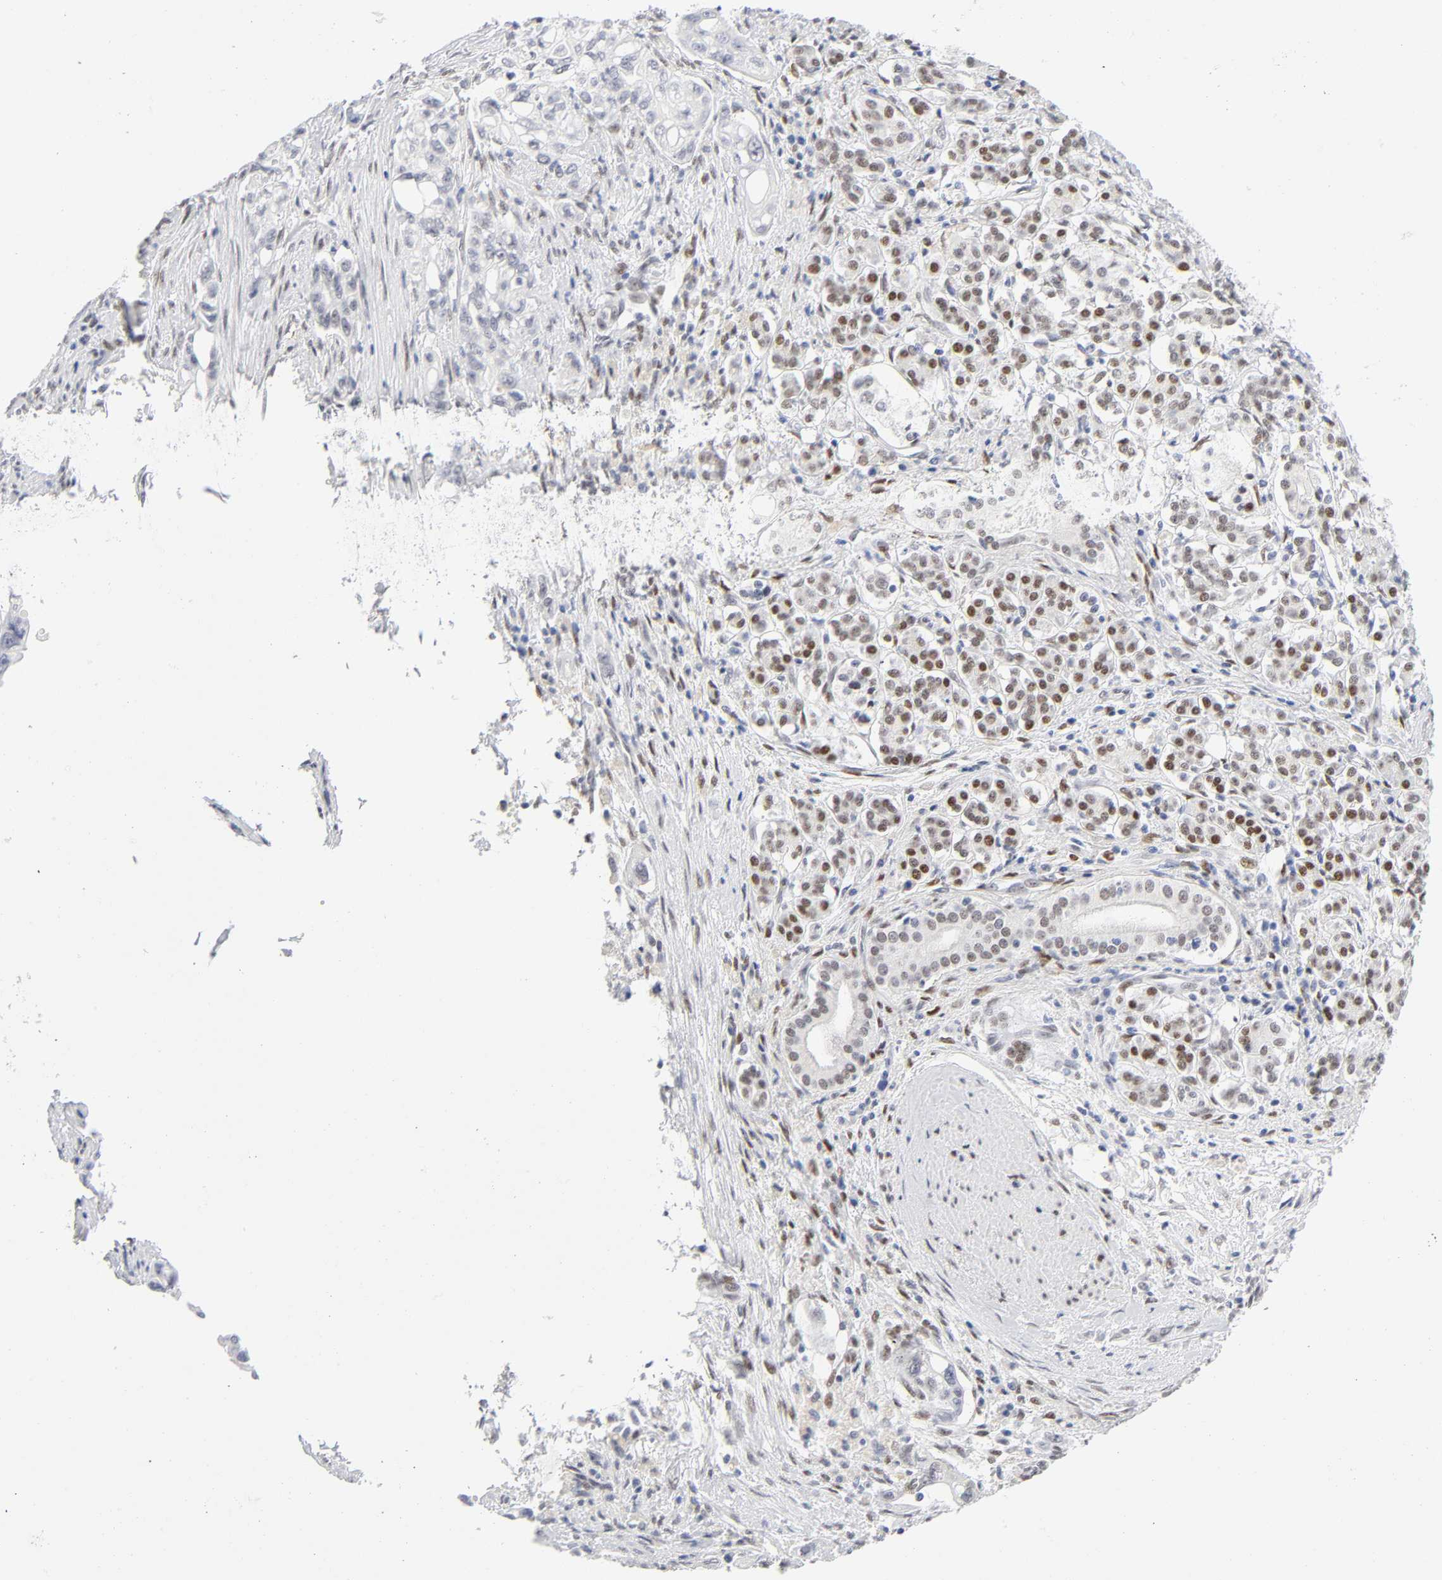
{"staining": {"intensity": "moderate", "quantity": ">75%", "location": "nuclear"}, "tissue": "pancreatic cancer", "cell_type": "Tumor cells", "image_type": "cancer", "snomed": [{"axis": "morphology", "description": "Normal tissue, NOS"}, {"axis": "topography", "description": "Pancreas"}], "caption": "A photomicrograph showing moderate nuclear positivity in about >75% of tumor cells in pancreatic cancer, as visualized by brown immunohistochemical staining.", "gene": "NFIC", "patient": {"sex": "male", "age": 42}}